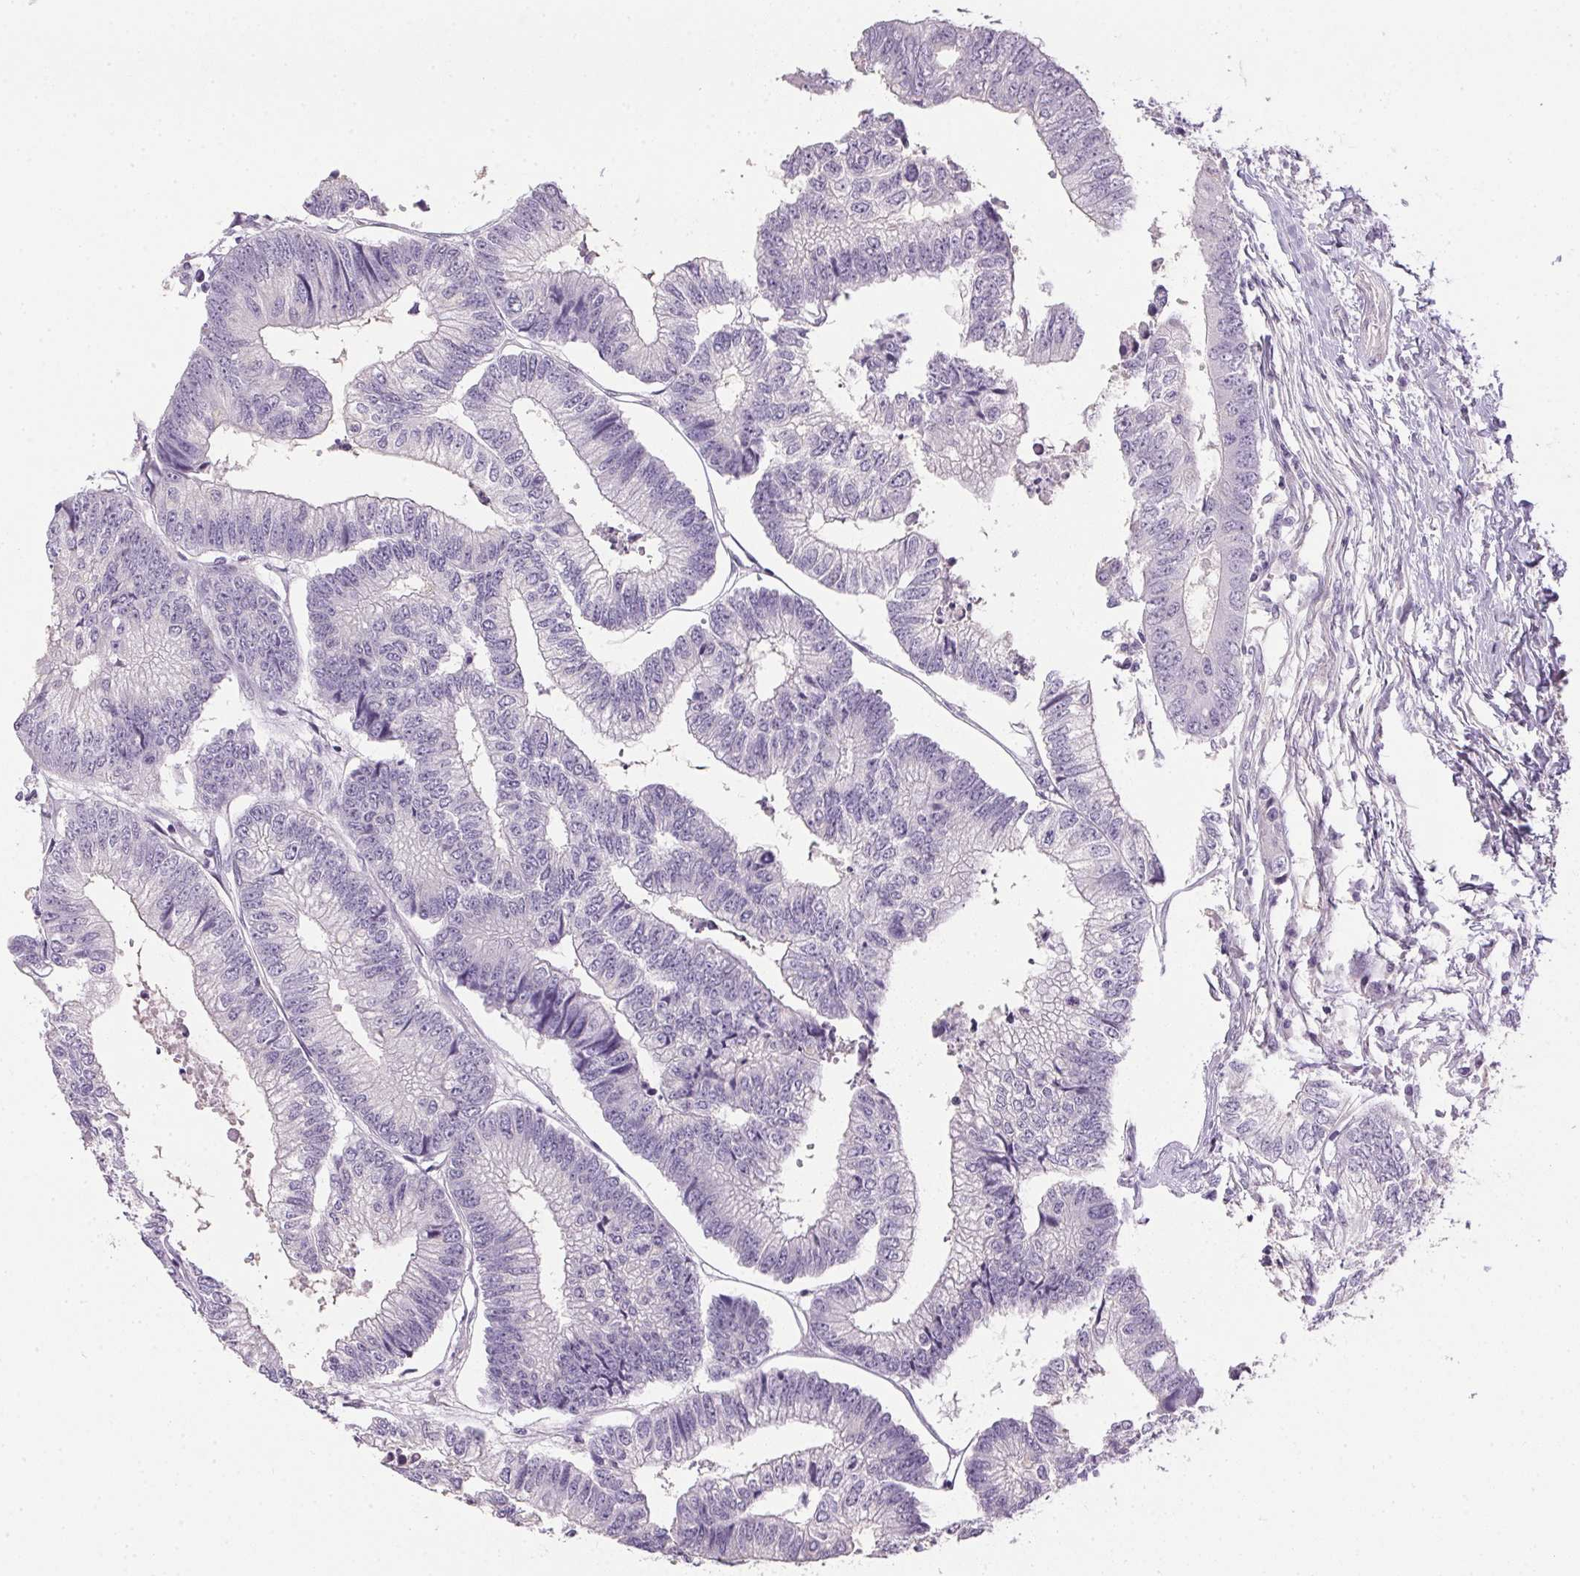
{"staining": {"intensity": "negative", "quantity": "none", "location": "none"}, "tissue": "colorectal cancer", "cell_type": "Tumor cells", "image_type": "cancer", "snomed": [{"axis": "morphology", "description": "Adenocarcinoma, NOS"}, {"axis": "topography", "description": "Rectum"}], "caption": "Immunohistochemistry (IHC) image of neoplastic tissue: human colorectal cancer stained with DAB (3,3'-diaminobenzidine) reveals no significant protein expression in tumor cells. (DAB immunohistochemistry visualized using brightfield microscopy, high magnification).", "gene": "PRL", "patient": {"sex": "male", "age": 63}}